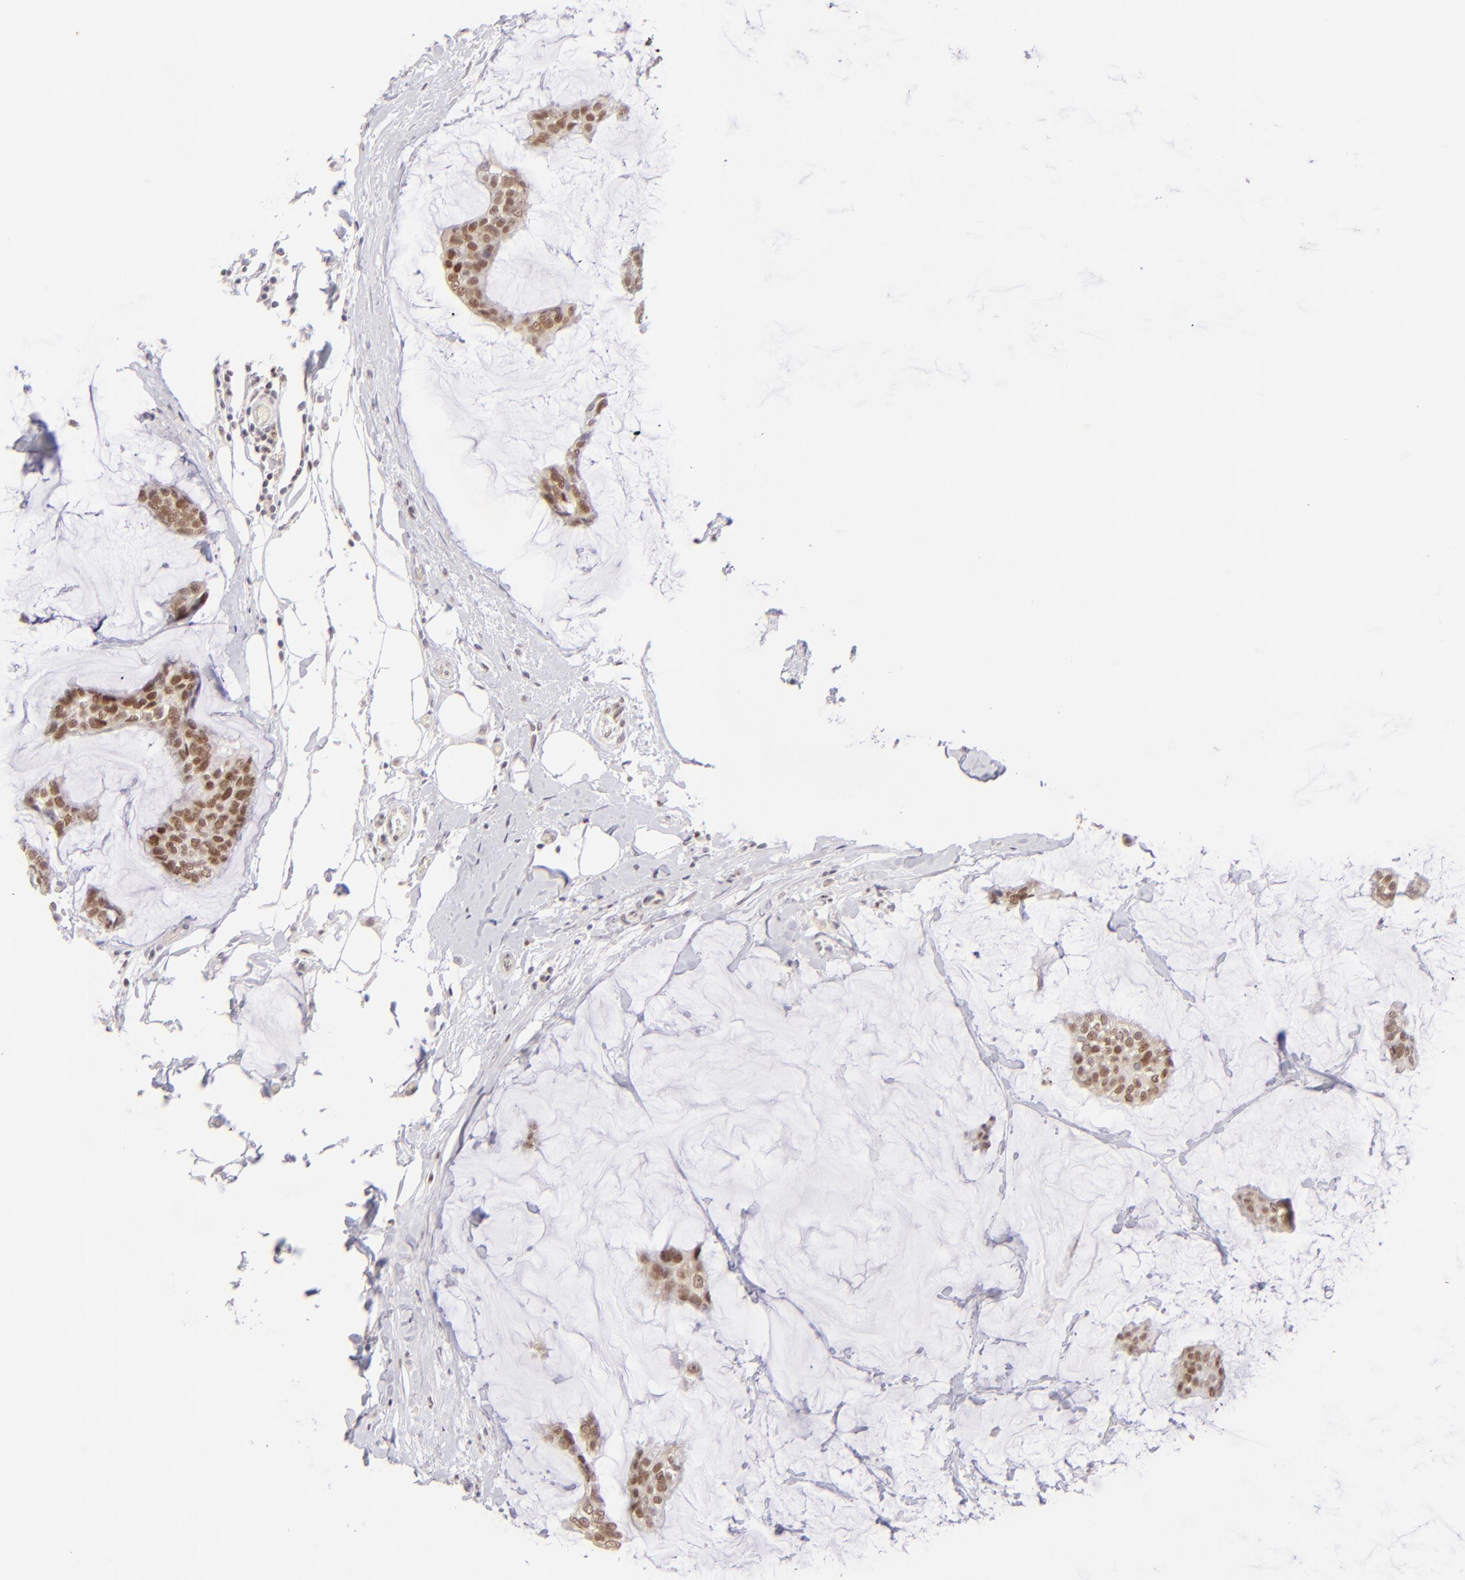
{"staining": {"intensity": "moderate", "quantity": ">75%", "location": "cytoplasmic/membranous,nuclear"}, "tissue": "breast cancer", "cell_type": "Tumor cells", "image_type": "cancer", "snomed": [{"axis": "morphology", "description": "Duct carcinoma"}, {"axis": "topography", "description": "Breast"}], "caption": "High-magnification brightfield microscopy of breast intraductal carcinoma stained with DAB (brown) and counterstained with hematoxylin (blue). tumor cells exhibit moderate cytoplasmic/membranous and nuclear positivity is present in about>75% of cells.", "gene": "POU2F1", "patient": {"sex": "female", "age": 93}}